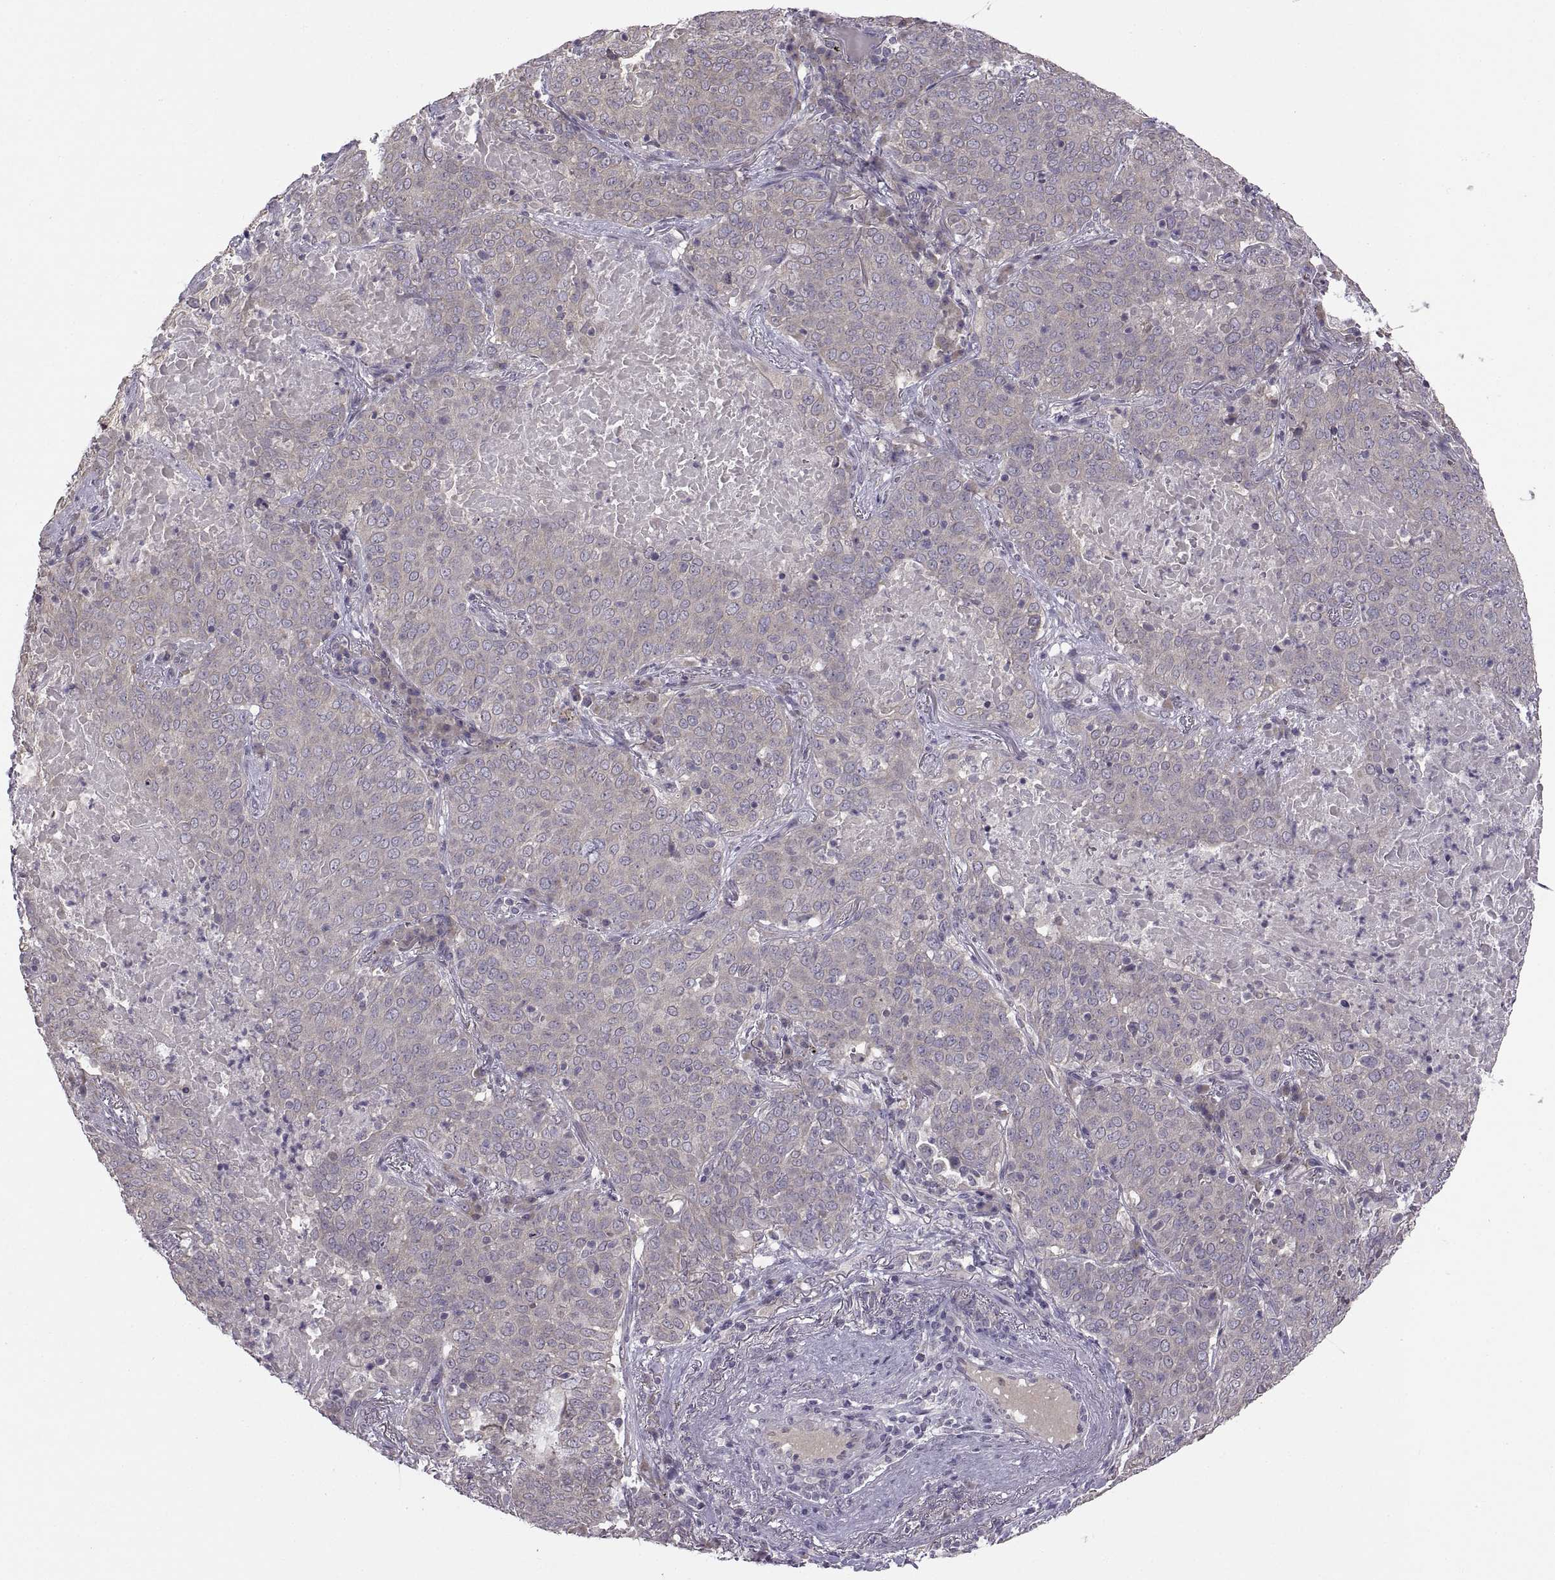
{"staining": {"intensity": "negative", "quantity": "none", "location": "none"}, "tissue": "lung cancer", "cell_type": "Tumor cells", "image_type": "cancer", "snomed": [{"axis": "morphology", "description": "Squamous cell carcinoma, NOS"}, {"axis": "topography", "description": "Lung"}], "caption": "There is no significant expression in tumor cells of lung squamous cell carcinoma.", "gene": "ACSBG2", "patient": {"sex": "male", "age": 82}}